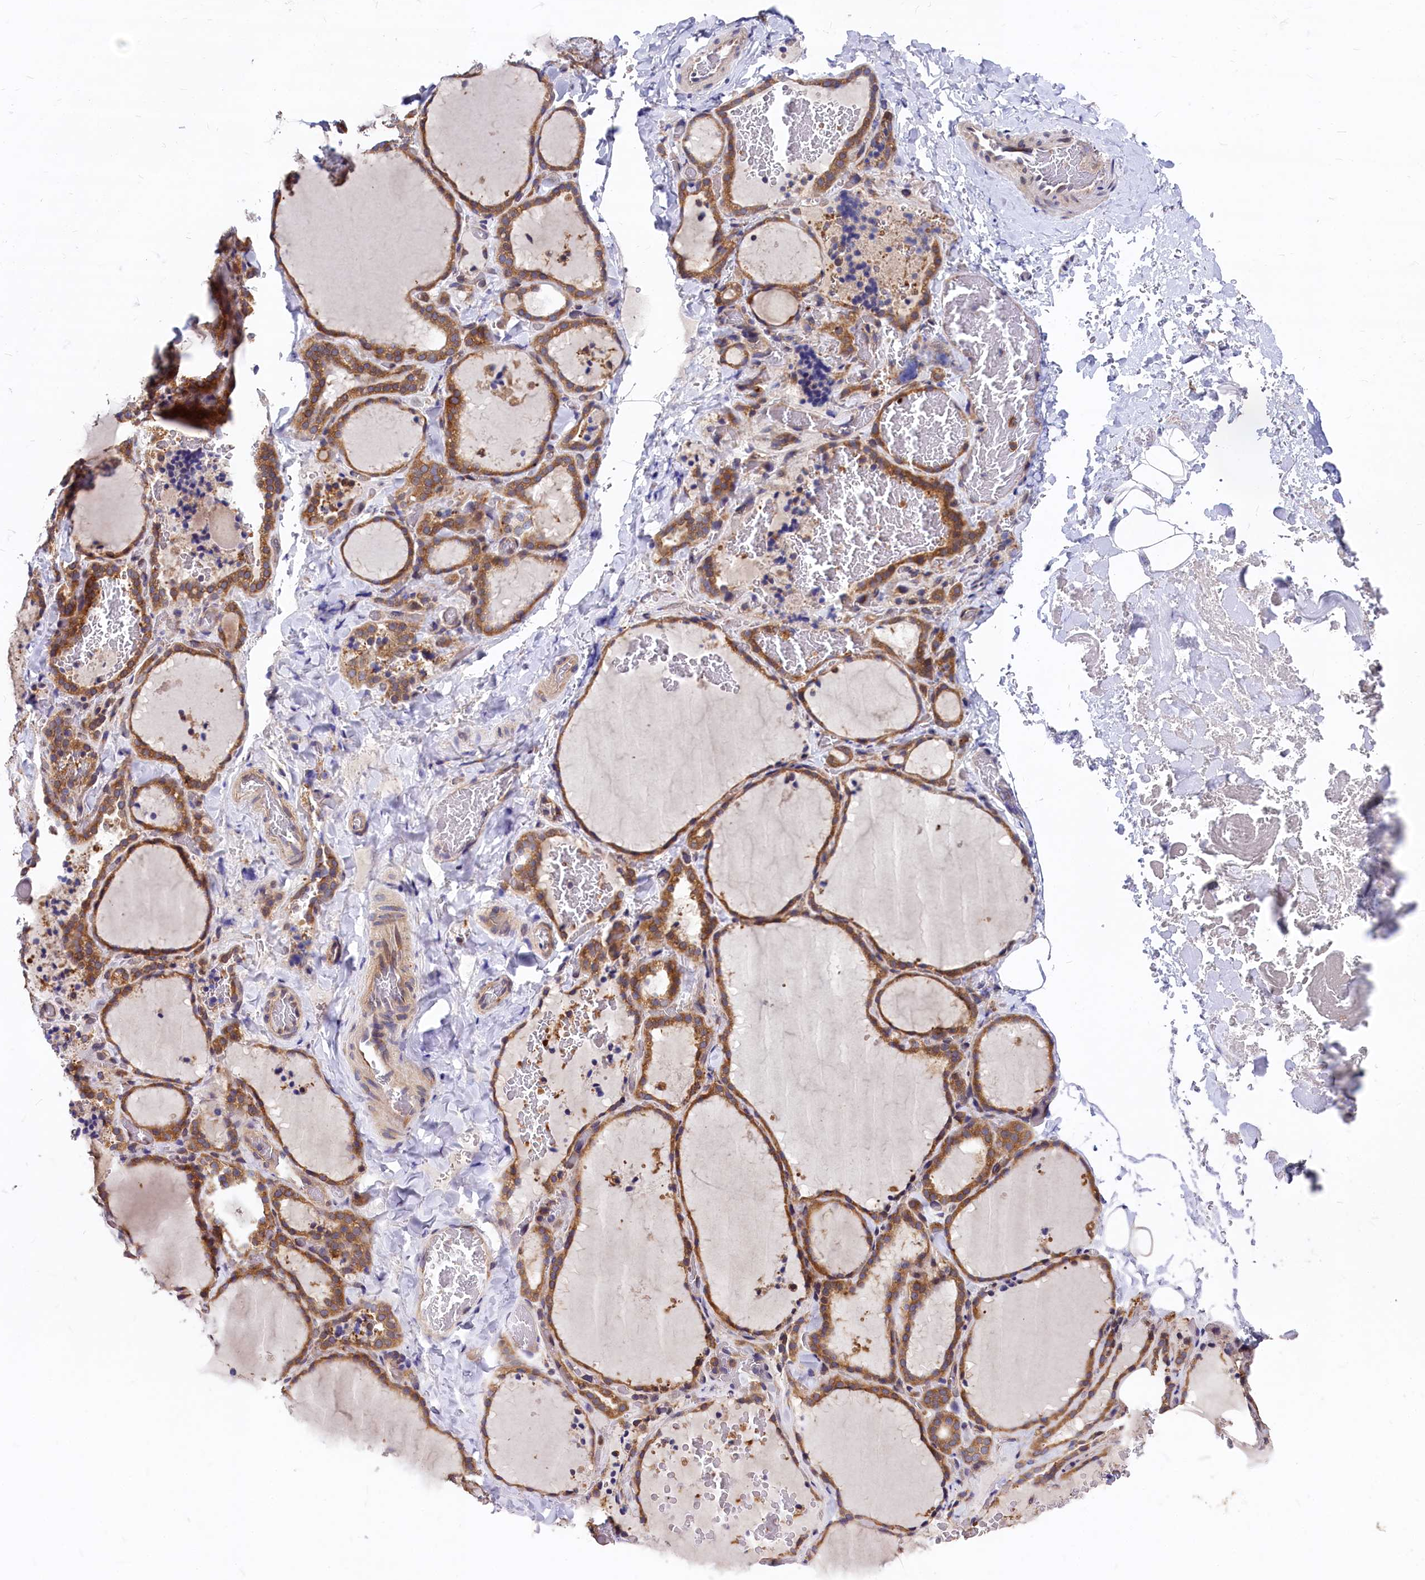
{"staining": {"intensity": "moderate", "quantity": ">75%", "location": "cytoplasmic/membranous"}, "tissue": "thyroid gland", "cell_type": "Glandular cells", "image_type": "normal", "snomed": [{"axis": "morphology", "description": "Normal tissue, NOS"}, {"axis": "topography", "description": "Thyroid gland"}], "caption": "Immunohistochemistry (IHC) of unremarkable human thyroid gland shows medium levels of moderate cytoplasmic/membranous expression in about >75% of glandular cells. (DAB = brown stain, brightfield microscopy at high magnification).", "gene": "EIF2B2", "patient": {"sex": "female", "age": 22}}